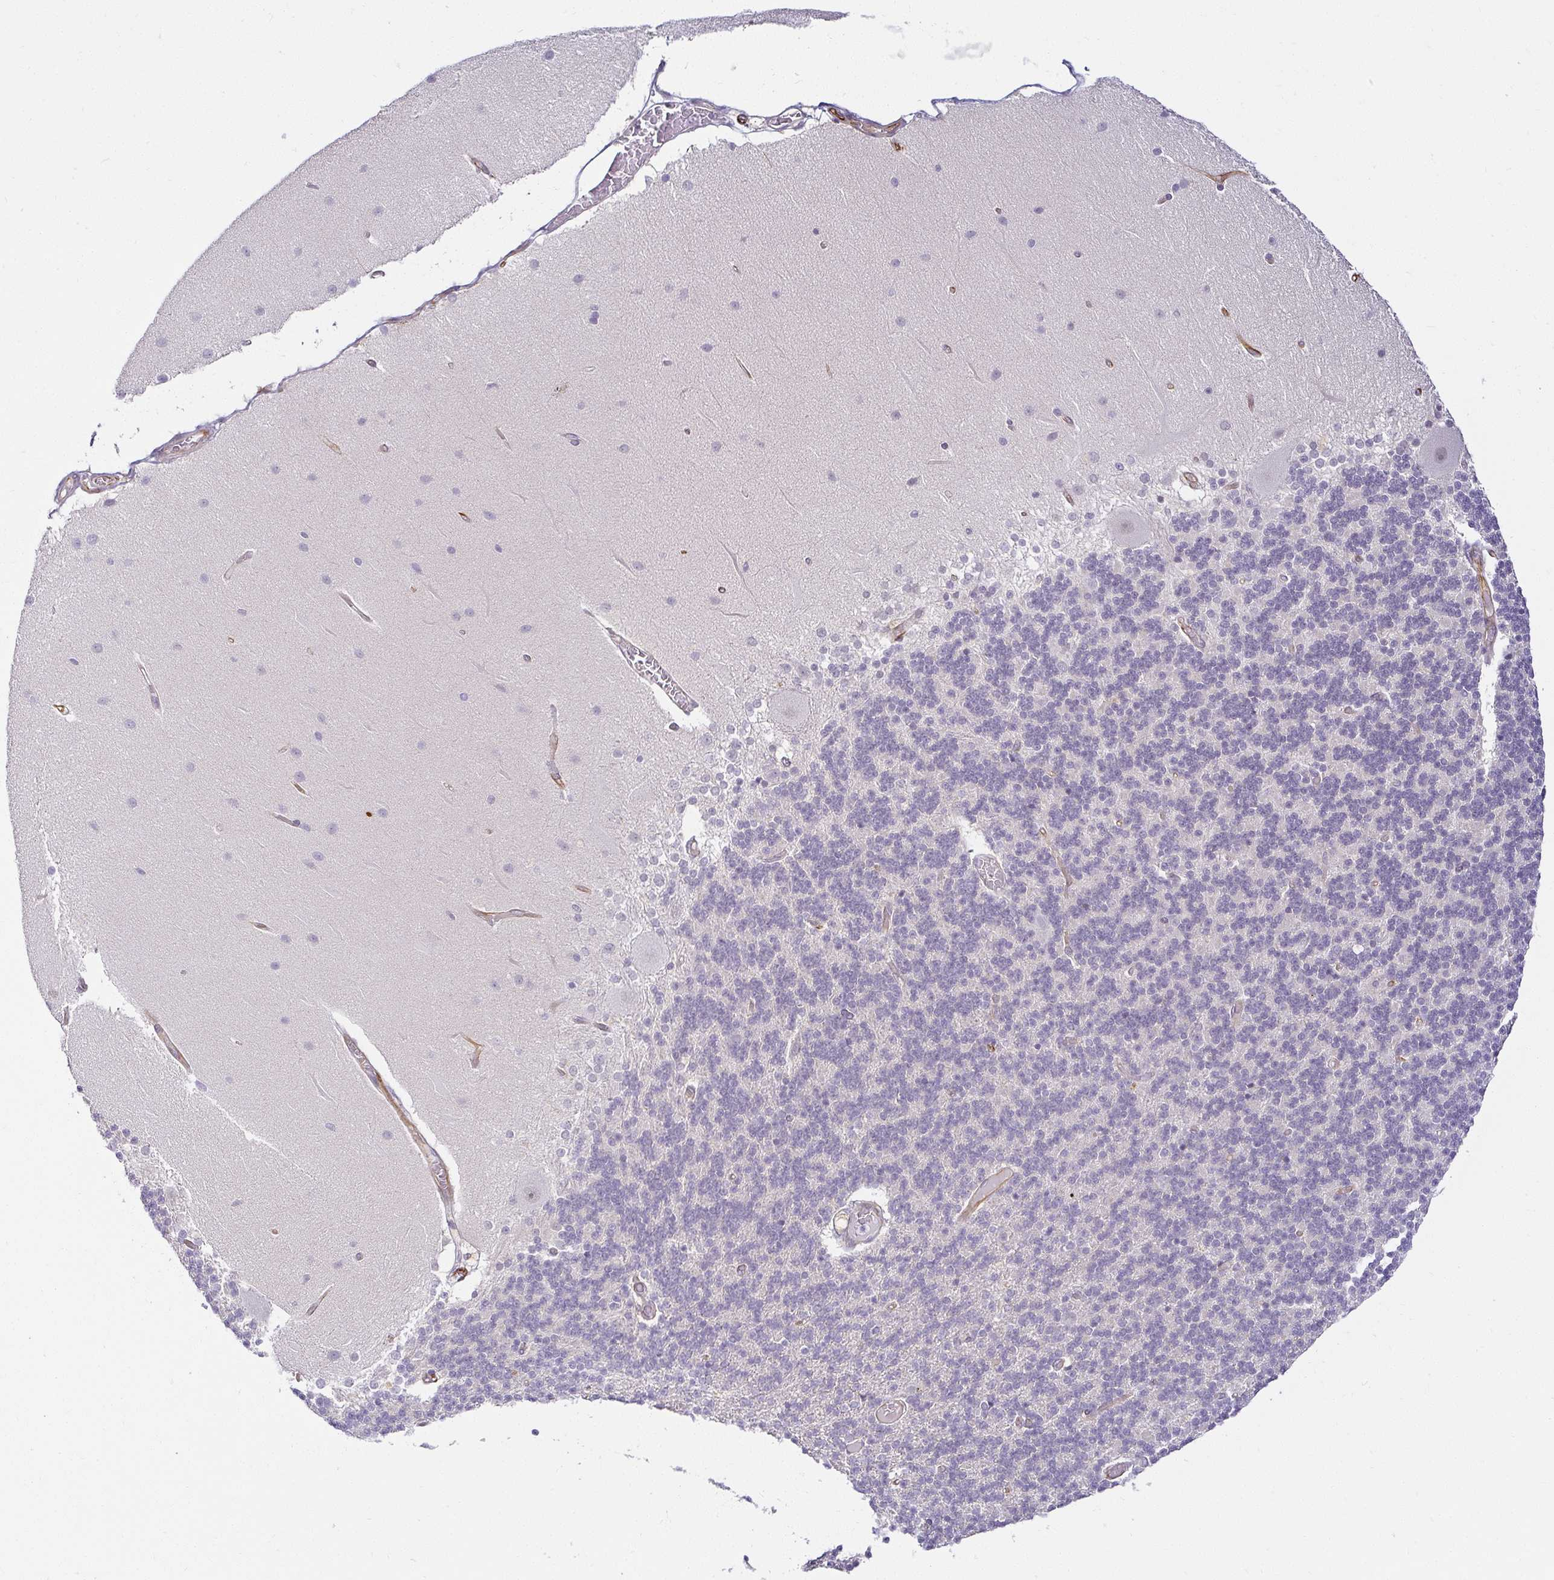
{"staining": {"intensity": "negative", "quantity": "none", "location": "none"}, "tissue": "cerebellum", "cell_type": "Cells in granular layer", "image_type": "normal", "snomed": [{"axis": "morphology", "description": "Normal tissue, NOS"}, {"axis": "topography", "description": "Cerebellum"}], "caption": "High power microscopy photomicrograph of an IHC micrograph of benign cerebellum, revealing no significant expression in cells in granular layer.", "gene": "ACAN", "patient": {"sex": "female", "age": 54}}